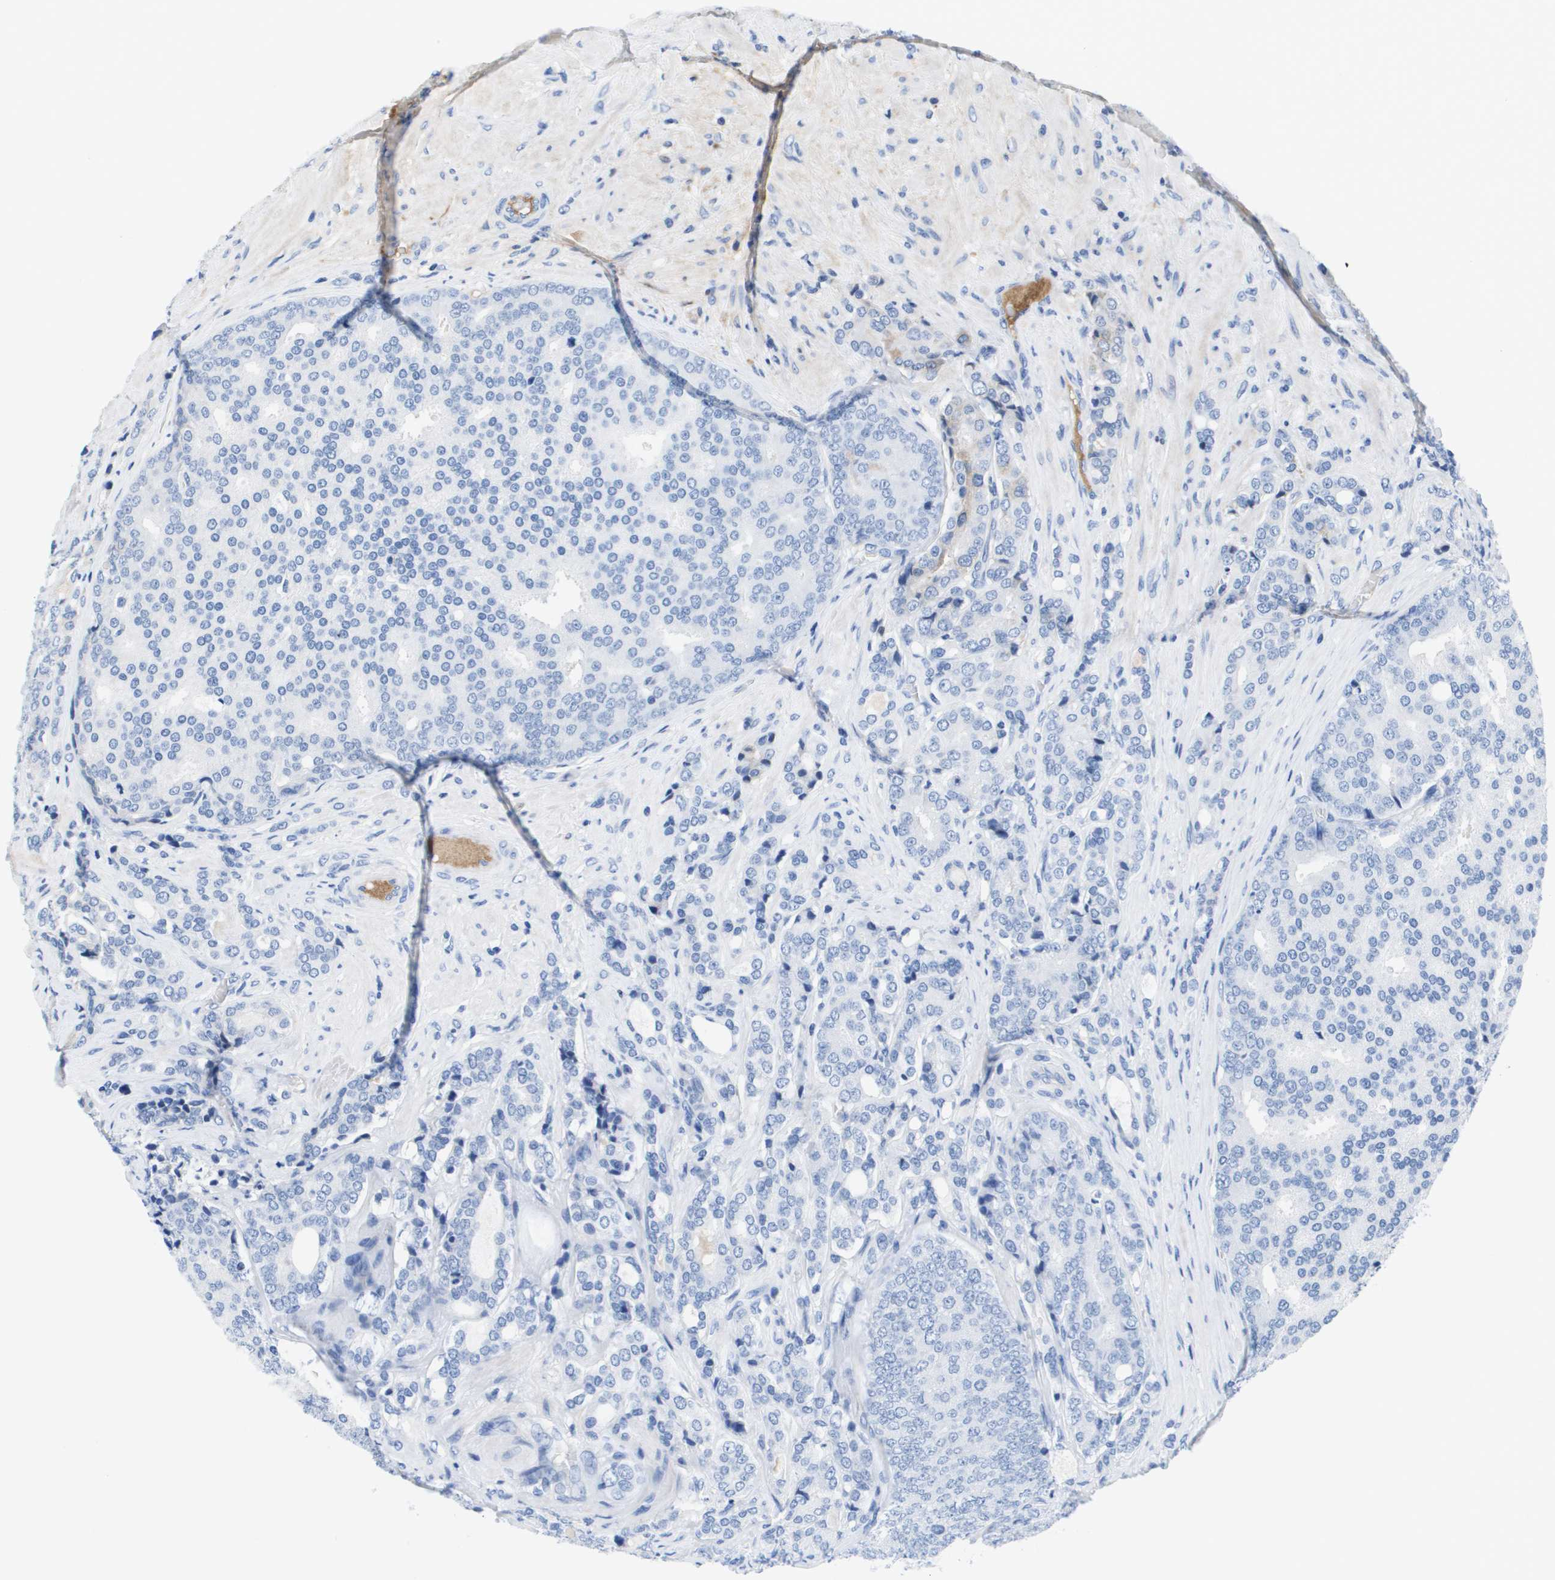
{"staining": {"intensity": "negative", "quantity": "none", "location": "none"}, "tissue": "prostate cancer", "cell_type": "Tumor cells", "image_type": "cancer", "snomed": [{"axis": "morphology", "description": "Adenocarcinoma, High grade"}, {"axis": "topography", "description": "Prostate"}], "caption": "The immunohistochemistry image has no significant expression in tumor cells of prostate high-grade adenocarcinoma tissue.", "gene": "APOA1", "patient": {"sex": "male", "age": 50}}